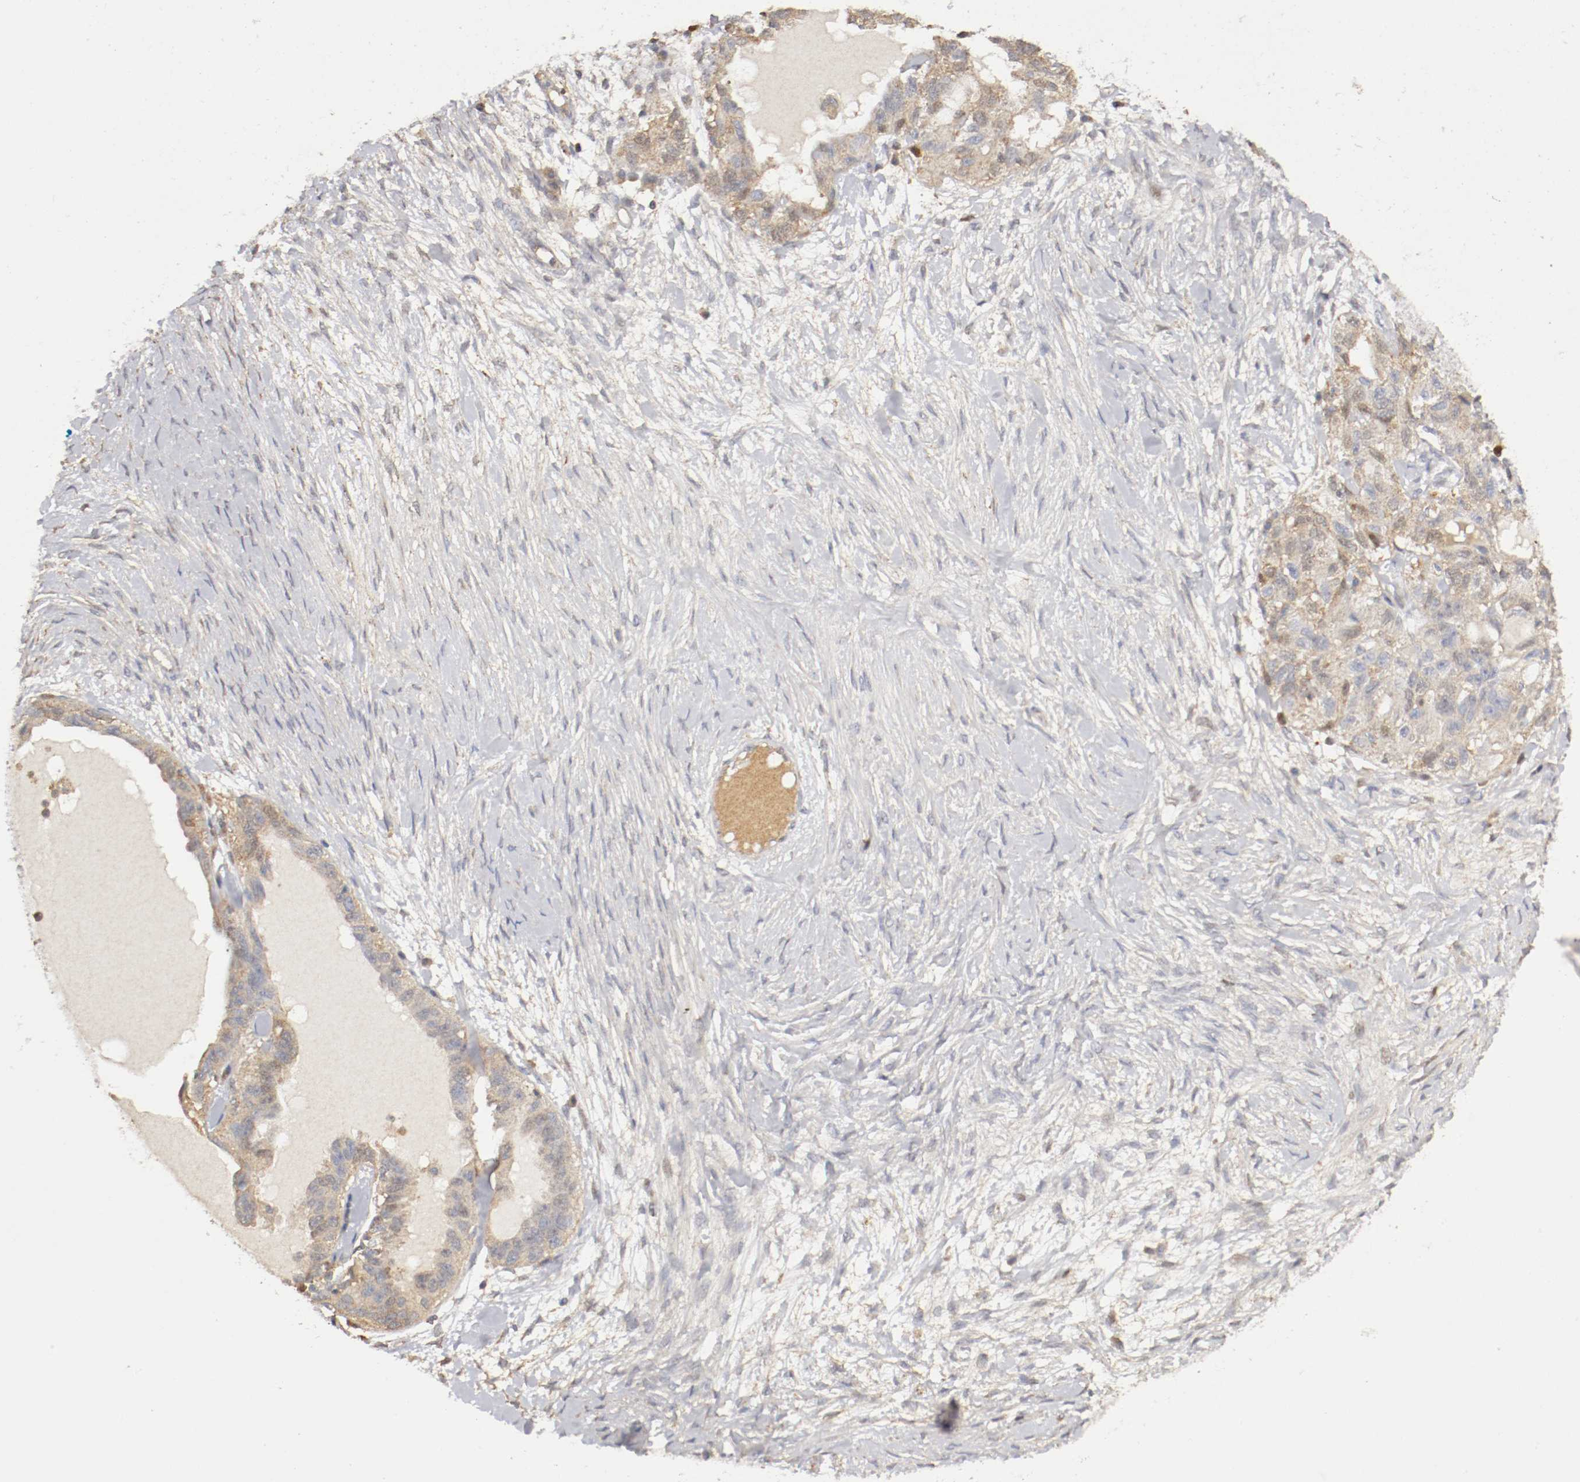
{"staining": {"intensity": "weak", "quantity": ">75%", "location": "cytoplasmic/membranous"}, "tissue": "ovarian cancer", "cell_type": "Tumor cells", "image_type": "cancer", "snomed": [{"axis": "morphology", "description": "Cystadenocarcinoma, serous, NOS"}, {"axis": "topography", "description": "Ovary"}], "caption": "About >75% of tumor cells in human ovarian serous cystadenocarcinoma show weak cytoplasmic/membranous protein positivity as visualized by brown immunohistochemical staining.", "gene": "CDK6", "patient": {"sex": "female", "age": 82}}